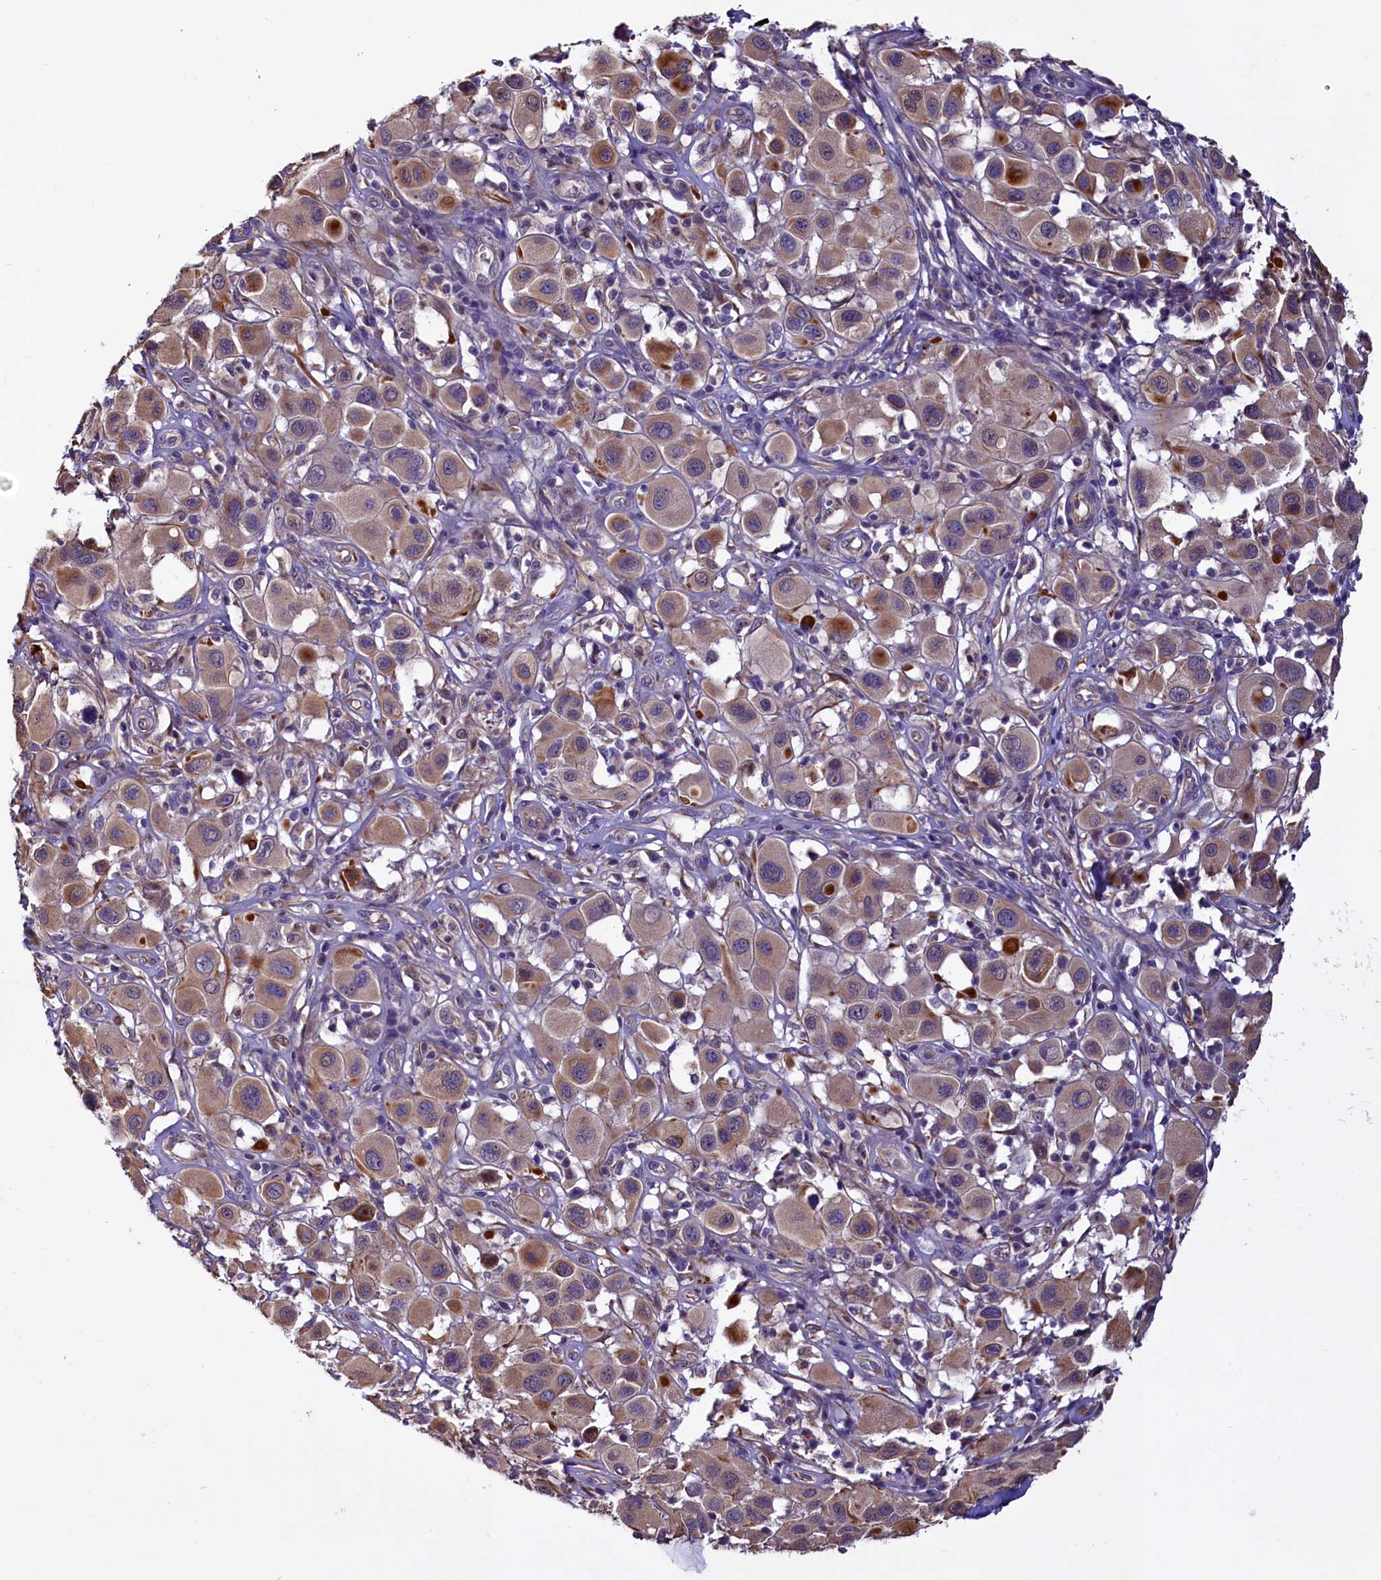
{"staining": {"intensity": "moderate", "quantity": "25%-75%", "location": "cytoplasmic/membranous"}, "tissue": "melanoma", "cell_type": "Tumor cells", "image_type": "cancer", "snomed": [{"axis": "morphology", "description": "Malignant melanoma, Metastatic site"}, {"axis": "topography", "description": "Skin"}], "caption": "Tumor cells demonstrate moderate cytoplasmic/membranous expression in about 25%-75% of cells in melanoma.", "gene": "PDILT", "patient": {"sex": "male", "age": 41}}